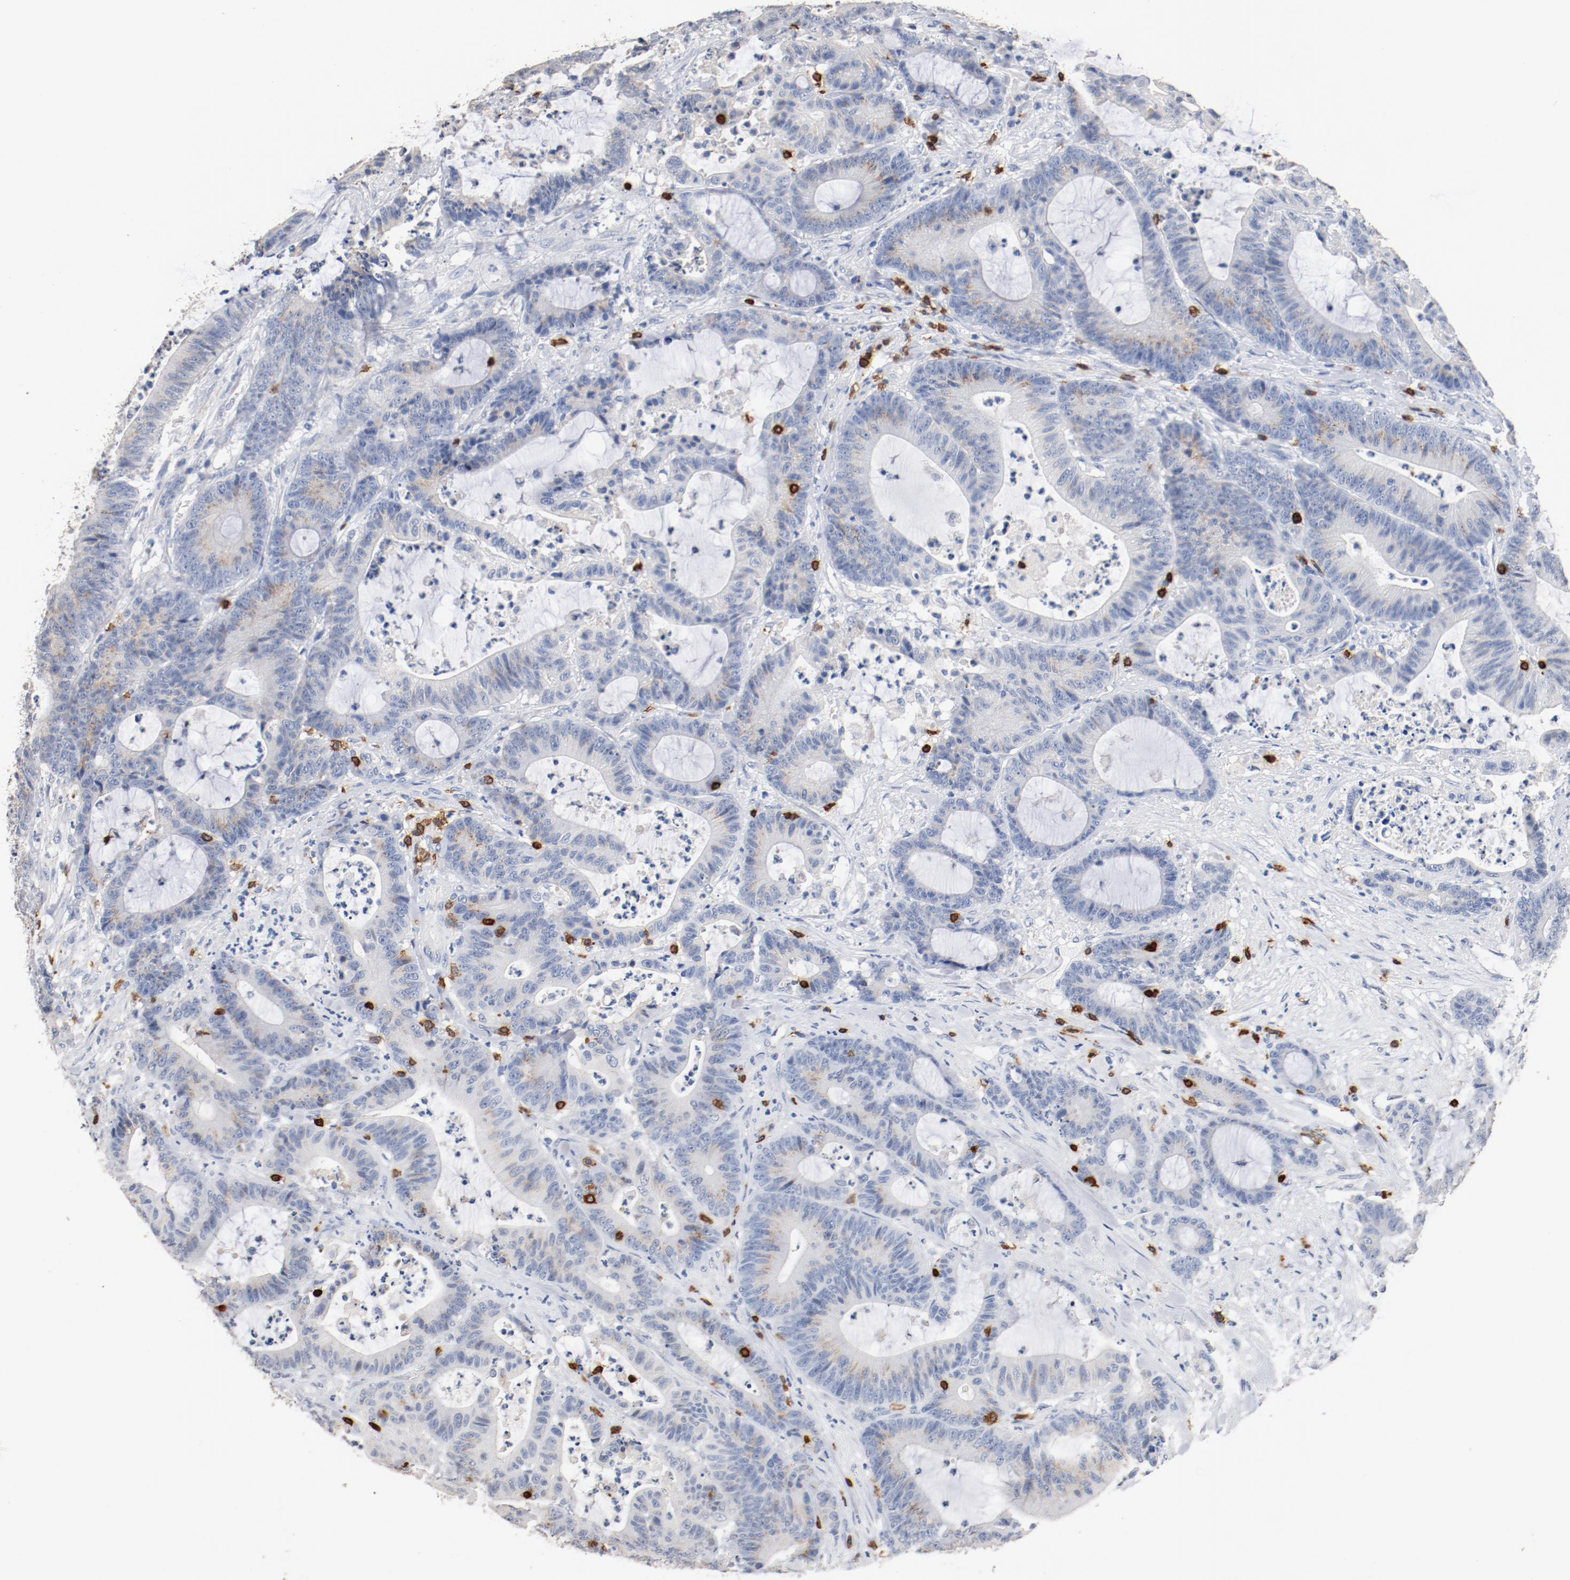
{"staining": {"intensity": "weak", "quantity": "<25%", "location": "cytoplasmic/membranous"}, "tissue": "colorectal cancer", "cell_type": "Tumor cells", "image_type": "cancer", "snomed": [{"axis": "morphology", "description": "Adenocarcinoma, NOS"}, {"axis": "topography", "description": "Colon"}], "caption": "Immunohistochemical staining of colorectal cancer (adenocarcinoma) displays no significant staining in tumor cells.", "gene": "CD247", "patient": {"sex": "female", "age": 84}}